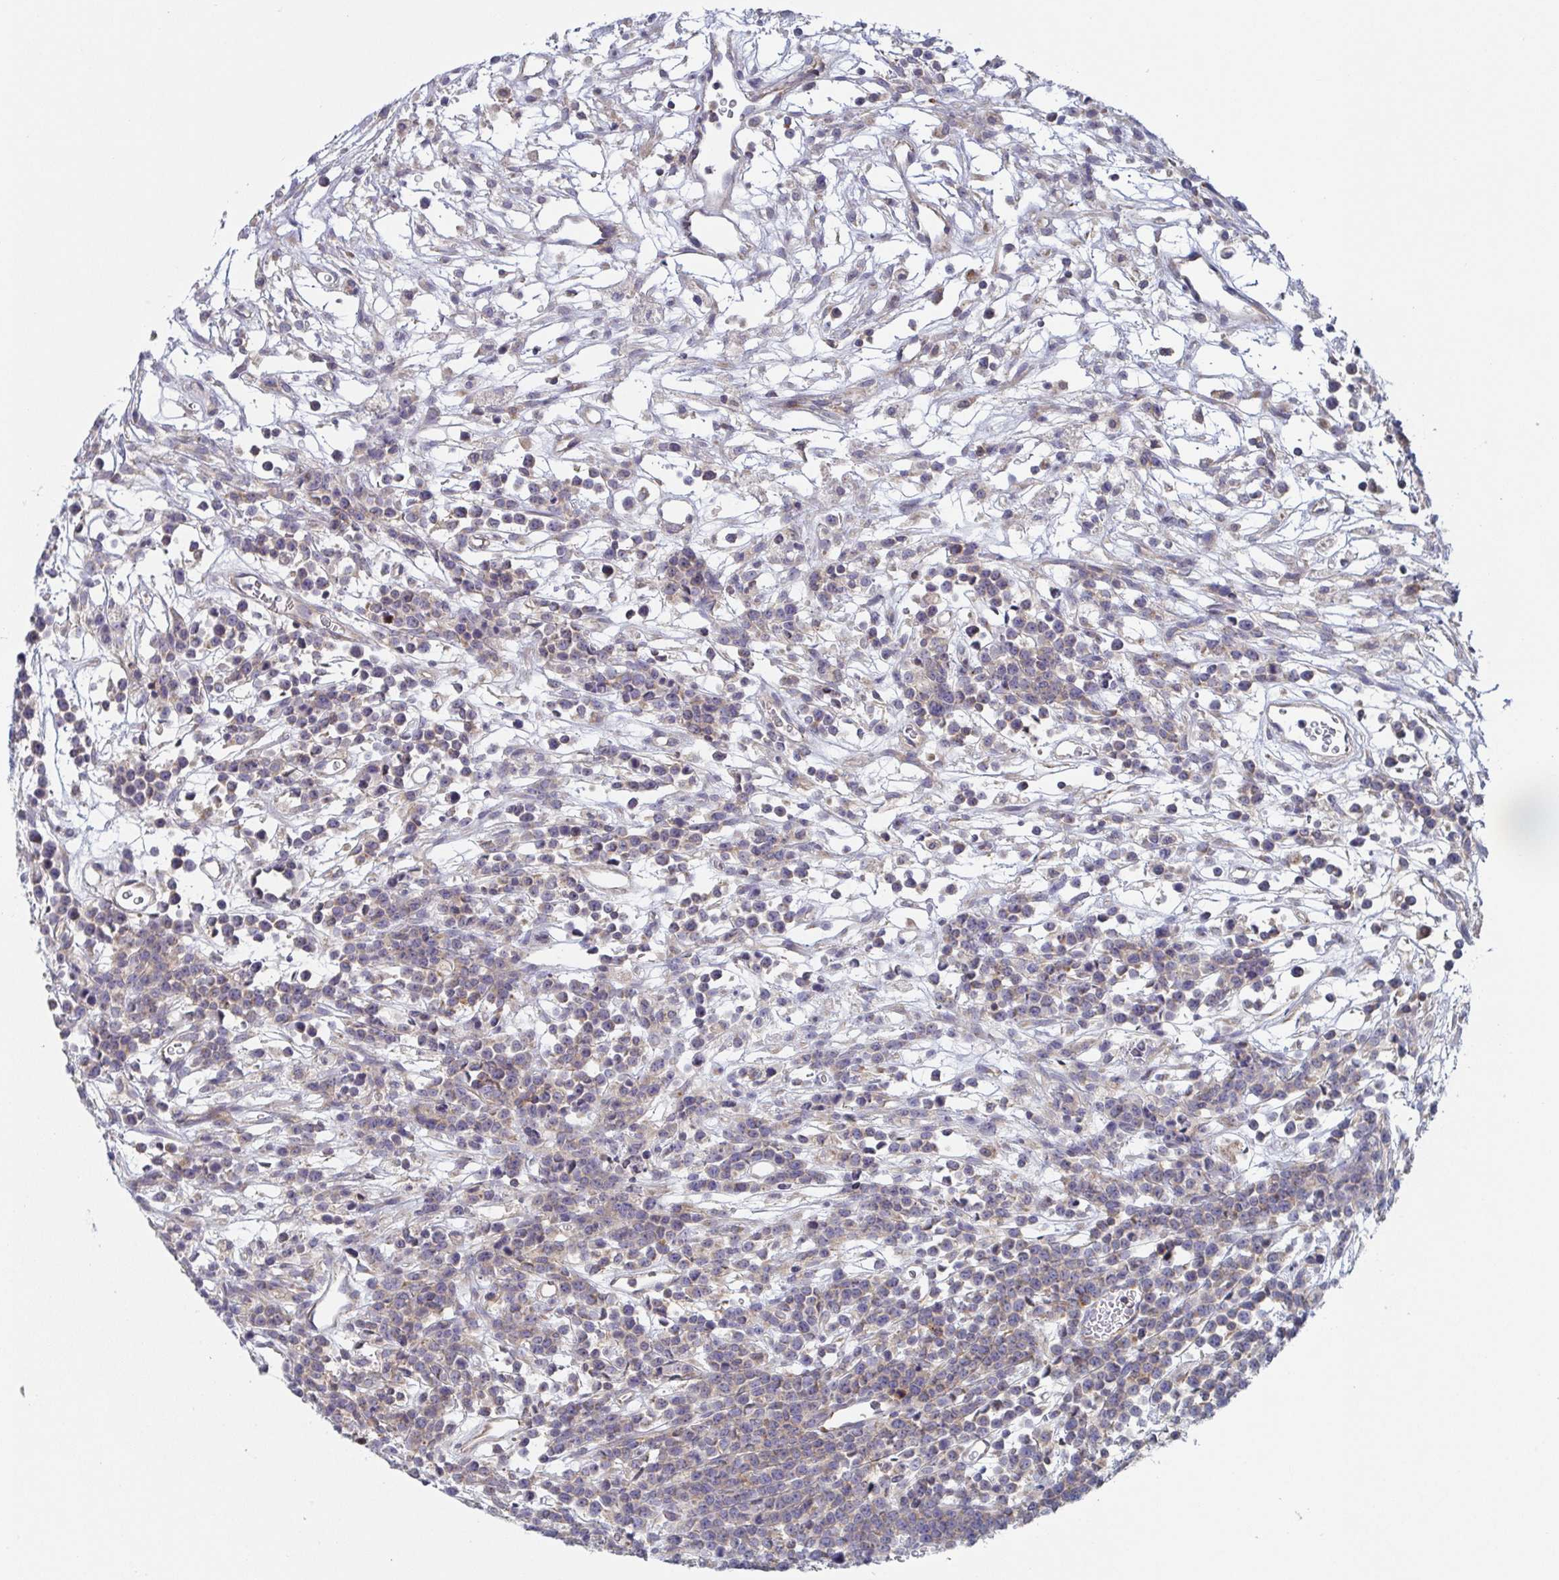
{"staining": {"intensity": "negative", "quantity": "none", "location": "none"}, "tissue": "lymphoma", "cell_type": "Tumor cells", "image_type": "cancer", "snomed": [{"axis": "morphology", "description": "Malignant lymphoma, non-Hodgkin's type, High grade"}, {"axis": "topography", "description": "Ovary"}], "caption": "High power microscopy photomicrograph of an immunohistochemistry (IHC) photomicrograph of lymphoma, revealing no significant staining in tumor cells.", "gene": "TUFT1", "patient": {"sex": "female", "age": 56}}